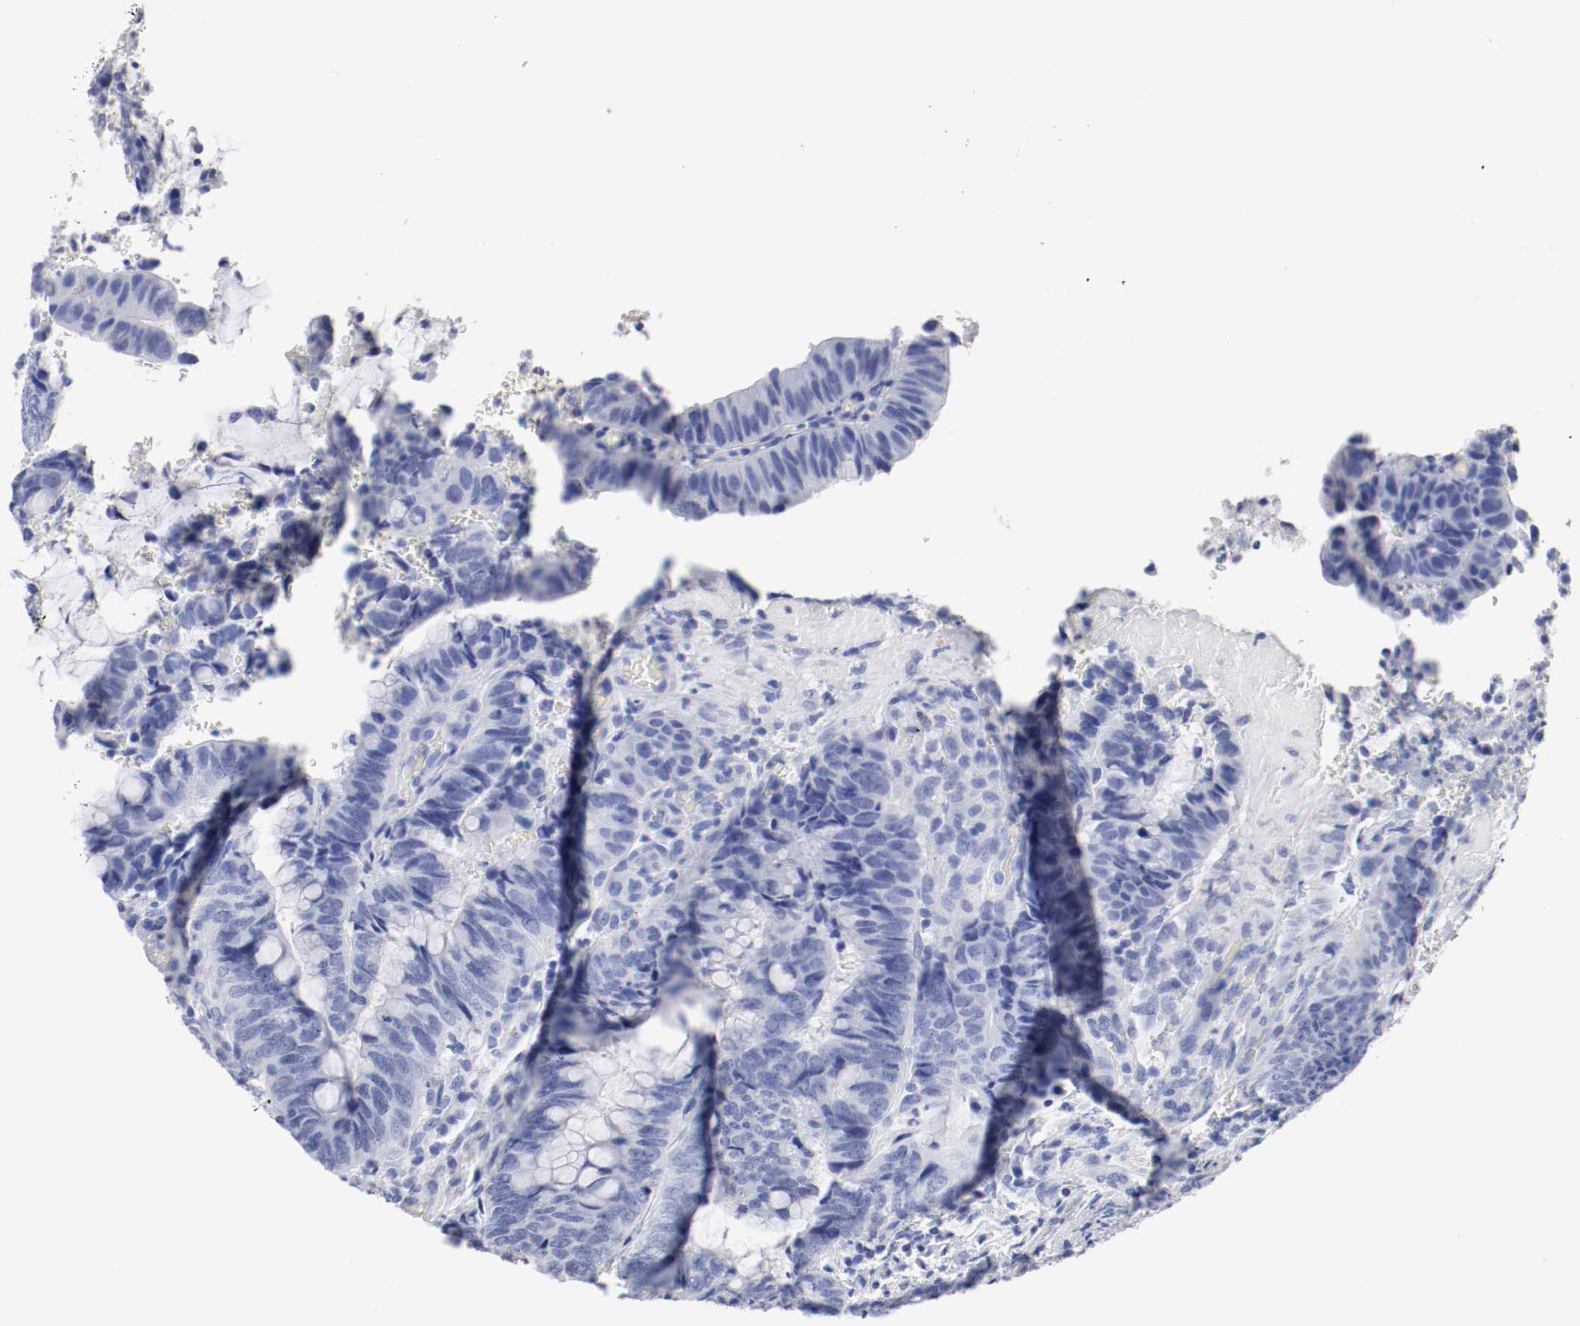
{"staining": {"intensity": "negative", "quantity": "none", "location": "none"}, "tissue": "colorectal cancer", "cell_type": "Tumor cells", "image_type": "cancer", "snomed": [{"axis": "morphology", "description": "Normal tissue, NOS"}, {"axis": "morphology", "description": "Adenocarcinoma, NOS"}, {"axis": "topography", "description": "Rectum"}, {"axis": "topography", "description": "Peripheral nerve tissue"}], "caption": "An image of human adenocarcinoma (colorectal) is negative for staining in tumor cells.", "gene": "GAD1", "patient": {"sex": "male", "age": 92}}